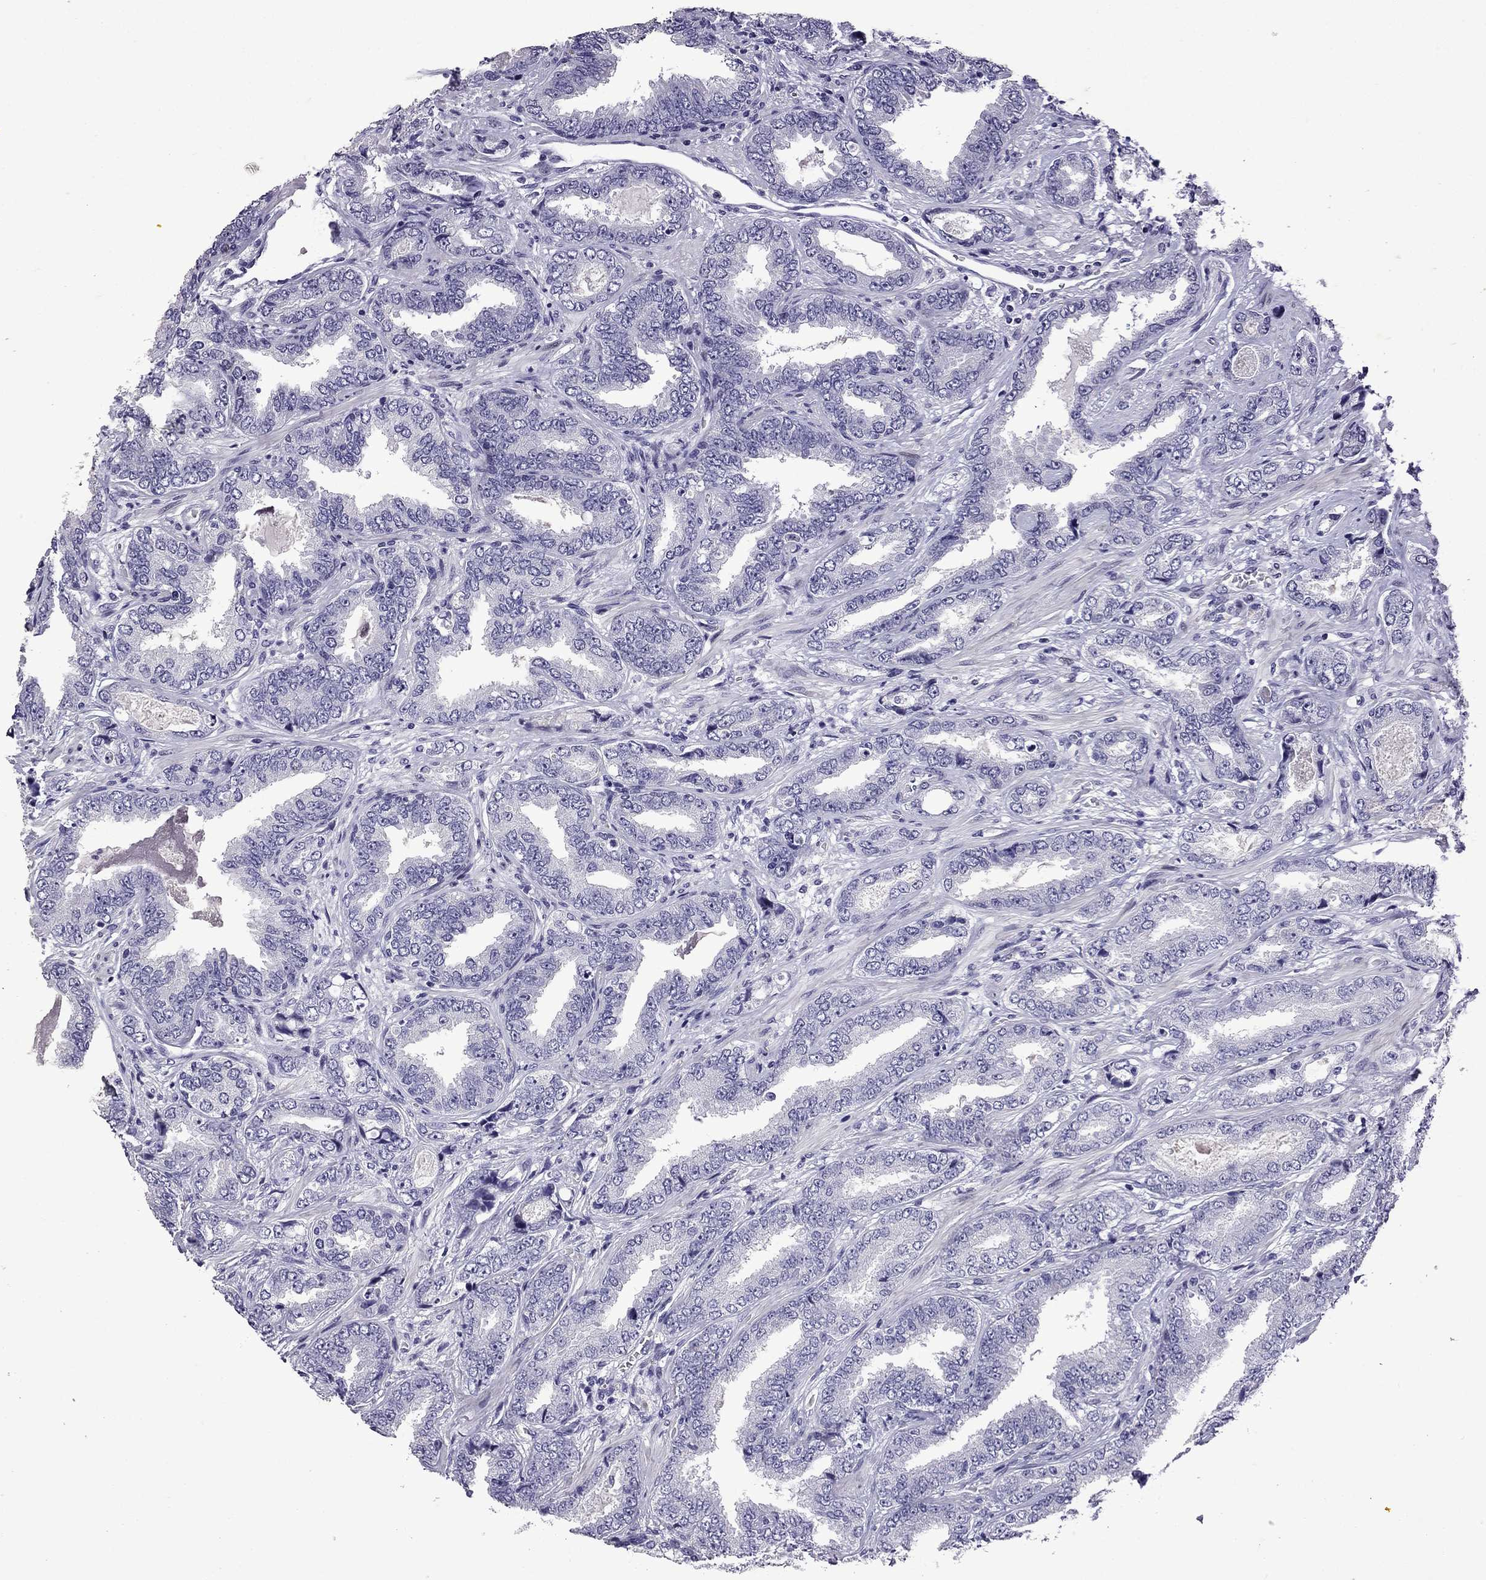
{"staining": {"intensity": "negative", "quantity": "none", "location": "none"}, "tissue": "prostate cancer", "cell_type": "Tumor cells", "image_type": "cancer", "snomed": [{"axis": "morphology", "description": "Adenocarcinoma, Low grade"}, {"axis": "topography", "description": "Prostate"}], "caption": "High power microscopy image of an immunohistochemistry (IHC) histopathology image of prostate cancer, revealing no significant positivity in tumor cells.", "gene": "TTN", "patient": {"sex": "male", "age": 68}}